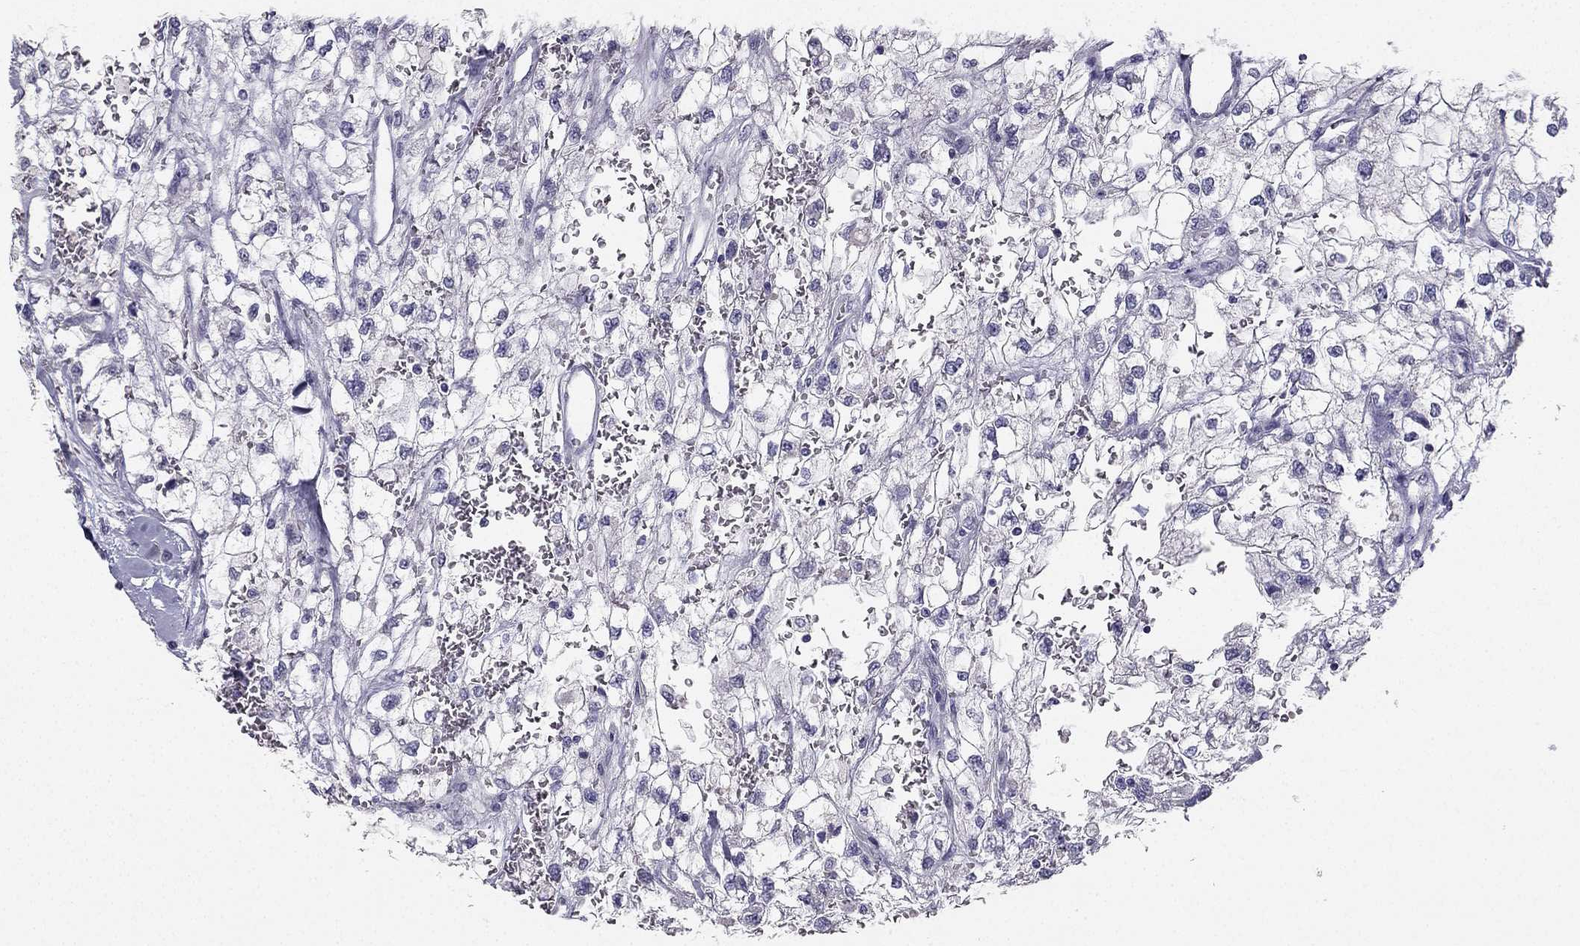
{"staining": {"intensity": "negative", "quantity": "none", "location": "none"}, "tissue": "renal cancer", "cell_type": "Tumor cells", "image_type": "cancer", "snomed": [{"axis": "morphology", "description": "Adenocarcinoma, NOS"}, {"axis": "topography", "description": "Kidney"}], "caption": "This is an IHC micrograph of adenocarcinoma (renal). There is no positivity in tumor cells.", "gene": "CALB2", "patient": {"sex": "male", "age": 59}}